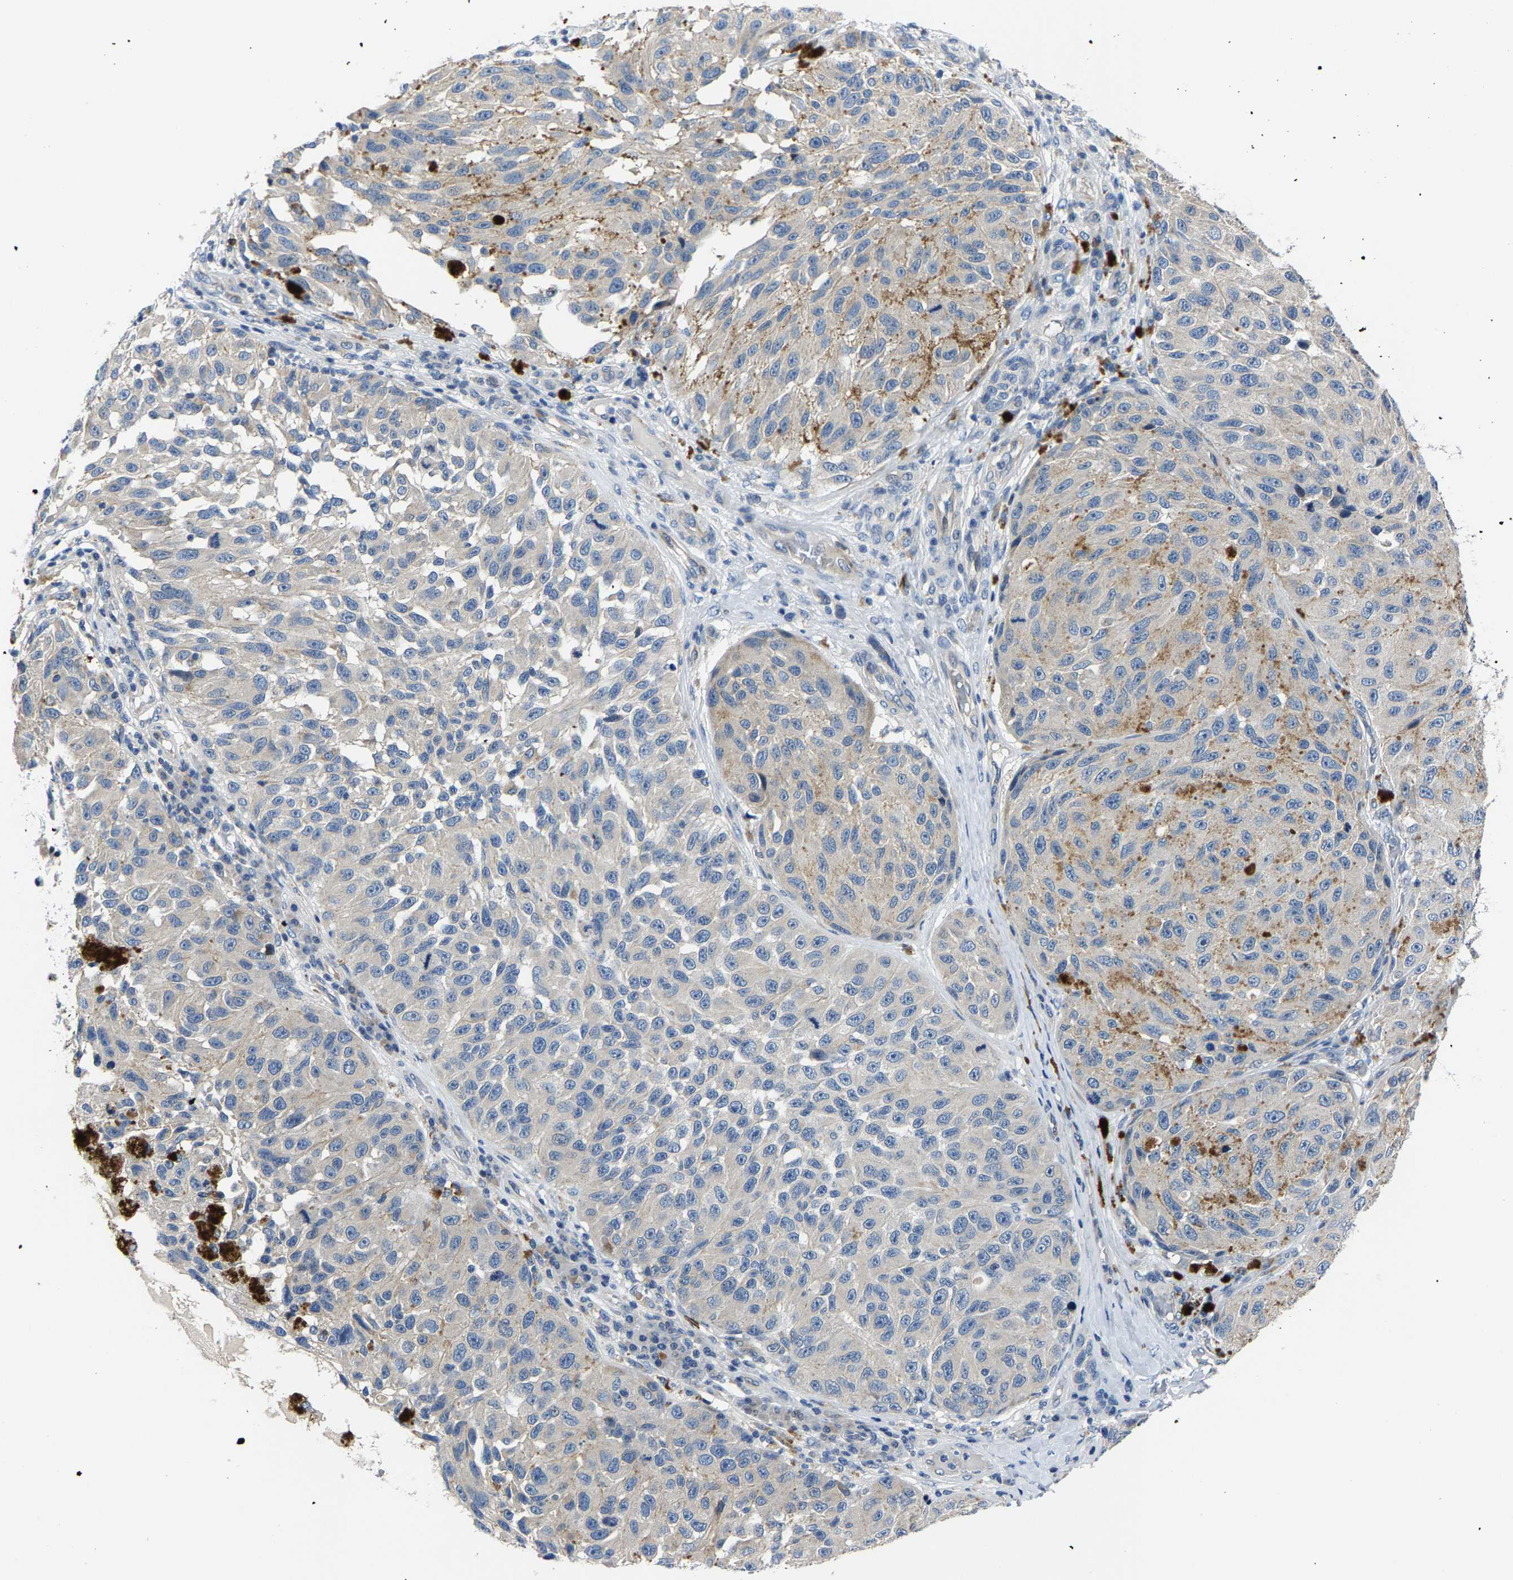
{"staining": {"intensity": "negative", "quantity": "none", "location": "none"}, "tissue": "melanoma", "cell_type": "Tumor cells", "image_type": "cancer", "snomed": [{"axis": "morphology", "description": "Malignant melanoma, NOS"}, {"axis": "topography", "description": "Skin"}], "caption": "Immunohistochemical staining of human melanoma reveals no significant positivity in tumor cells.", "gene": "AGBL3", "patient": {"sex": "female", "age": 73}}